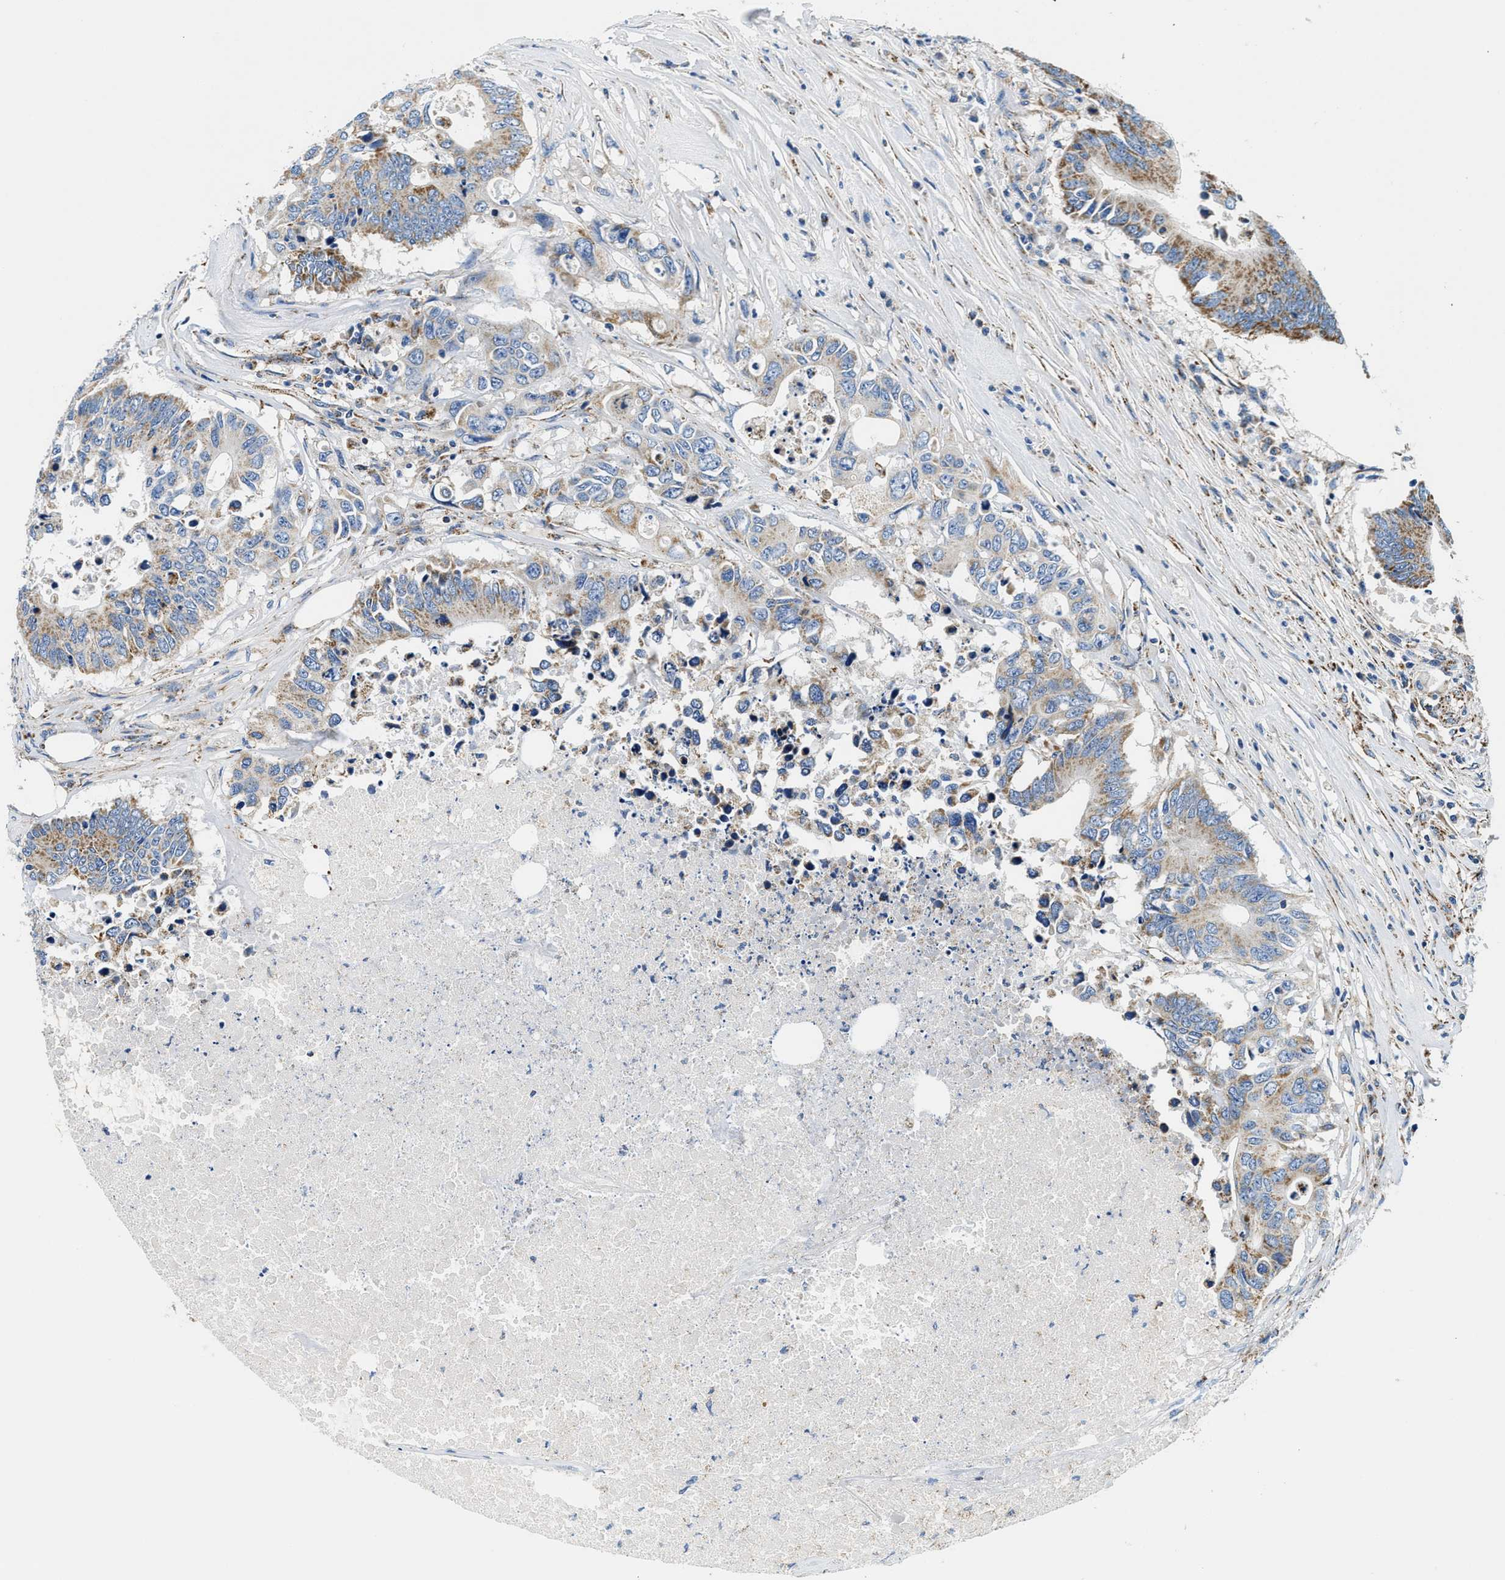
{"staining": {"intensity": "moderate", "quantity": "25%-75%", "location": "cytoplasmic/membranous"}, "tissue": "colorectal cancer", "cell_type": "Tumor cells", "image_type": "cancer", "snomed": [{"axis": "morphology", "description": "Adenocarcinoma, NOS"}, {"axis": "topography", "description": "Colon"}], "caption": "Adenocarcinoma (colorectal) stained for a protein reveals moderate cytoplasmic/membranous positivity in tumor cells.", "gene": "SAMD4B", "patient": {"sex": "male", "age": 71}}